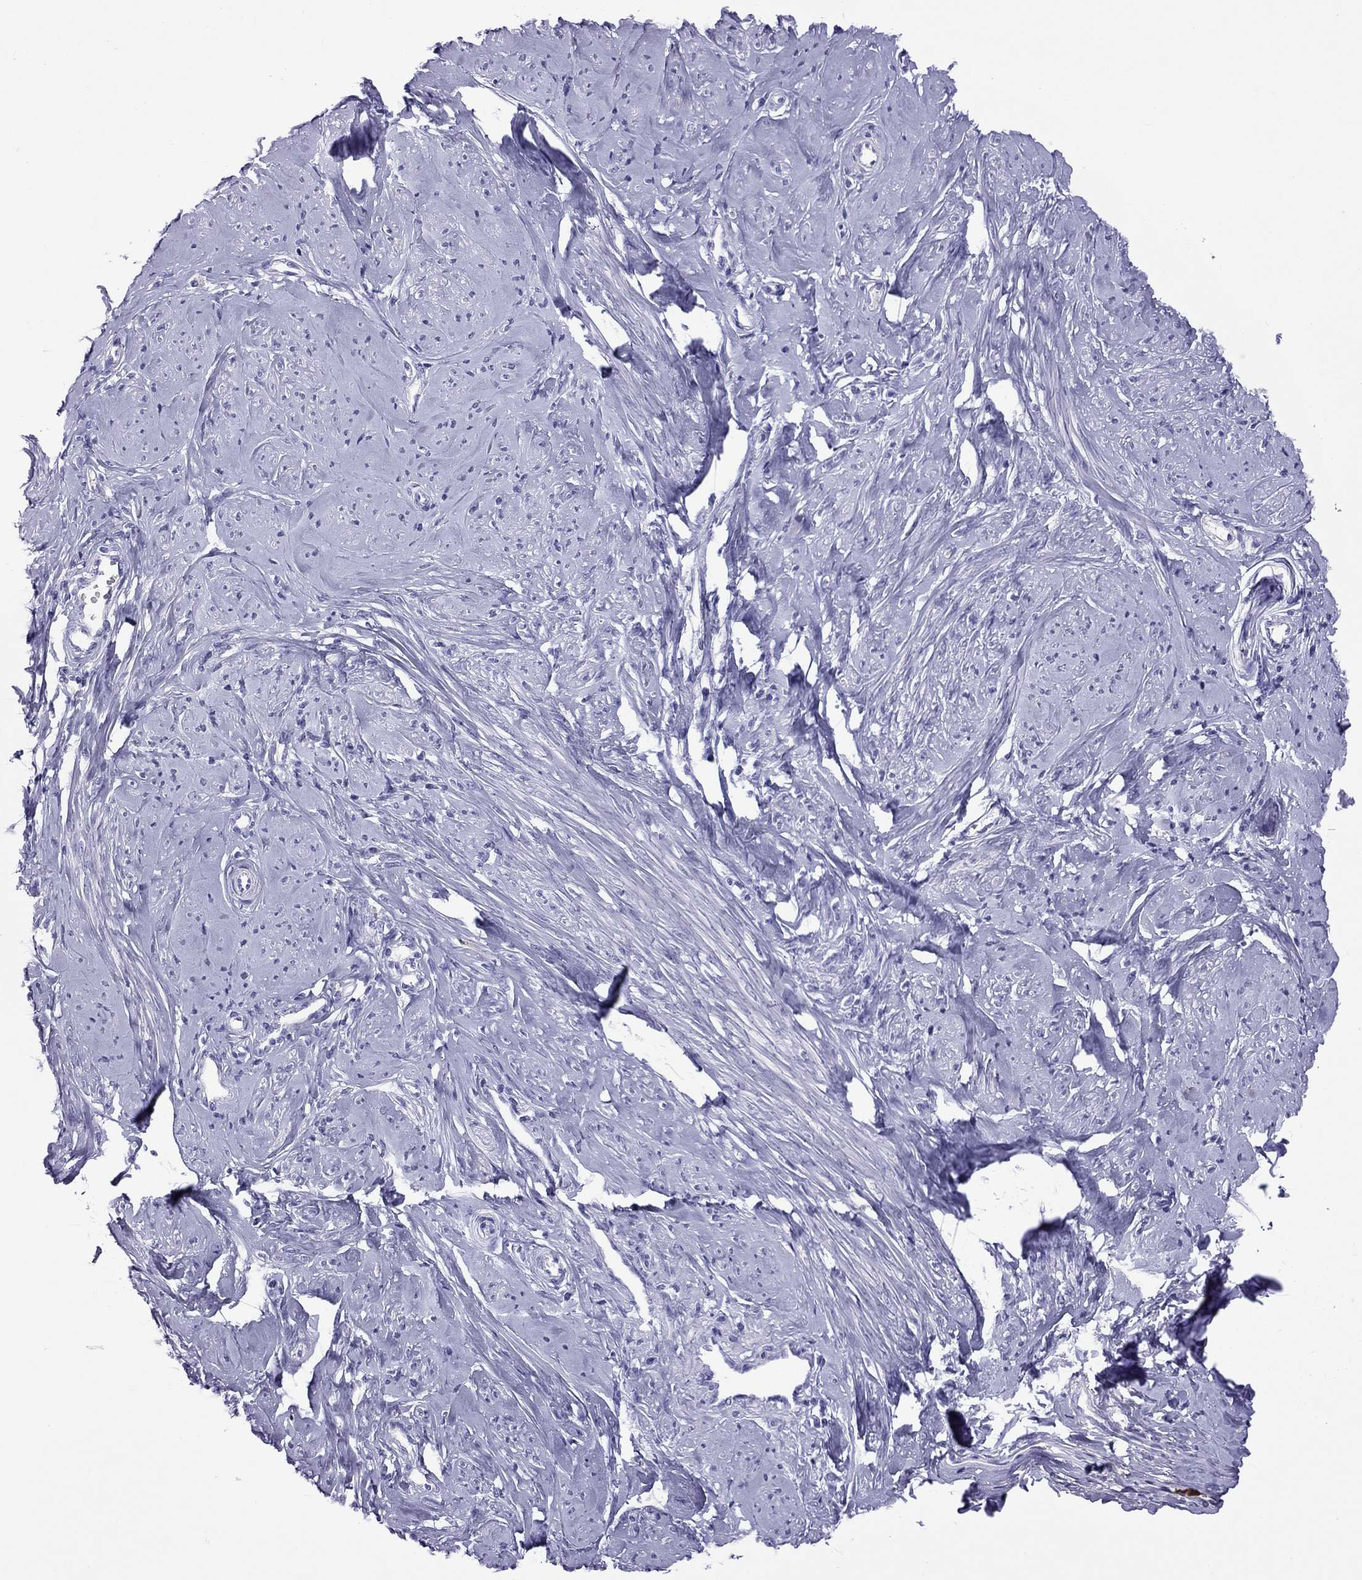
{"staining": {"intensity": "negative", "quantity": "none", "location": "none"}, "tissue": "smooth muscle", "cell_type": "Smooth muscle cells", "image_type": "normal", "snomed": [{"axis": "morphology", "description": "Normal tissue, NOS"}, {"axis": "topography", "description": "Smooth muscle"}], "caption": "This image is of unremarkable smooth muscle stained with immunohistochemistry (IHC) to label a protein in brown with the nuclei are counter-stained blue. There is no positivity in smooth muscle cells.", "gene": "SLAMF1", "patient": {"sex": "female", "age": 48}}